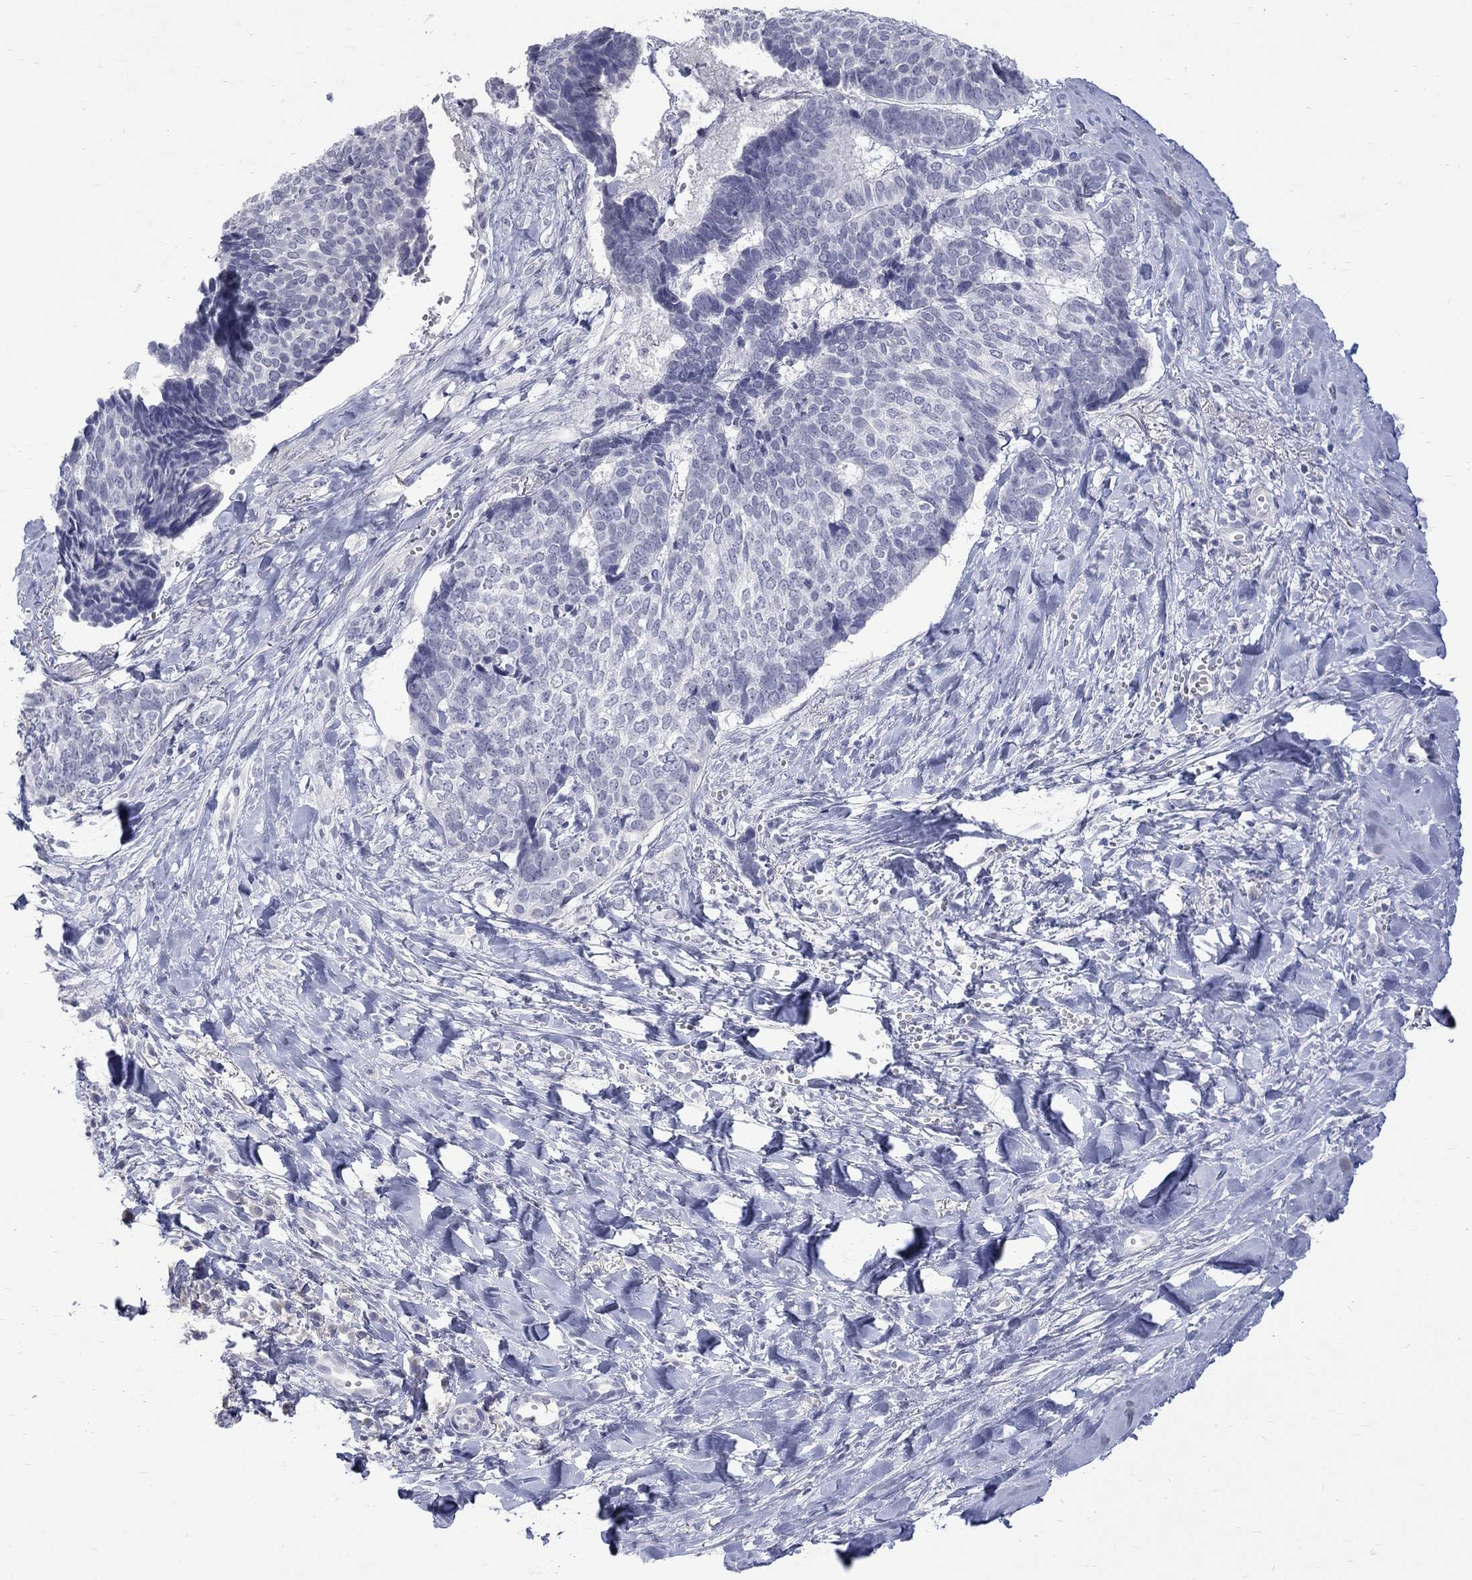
{"staining": {"intensity": "negative", "quantity": "none", "location": "none"}, "tissue": "skin cancer", "cell_type": "Tumor cells", "image_type": "cancer", "snomed": [{"axis": "morphology", "description": "Basal cell carcinoma"}, {"axis": "topography", "description": "Skin"}], "caption": "The image reveals no staining of tumor cells in basal cell carcinoma (skin).", "gene": "CTNND2", "patient": {"sex": "male", "age": 86}}